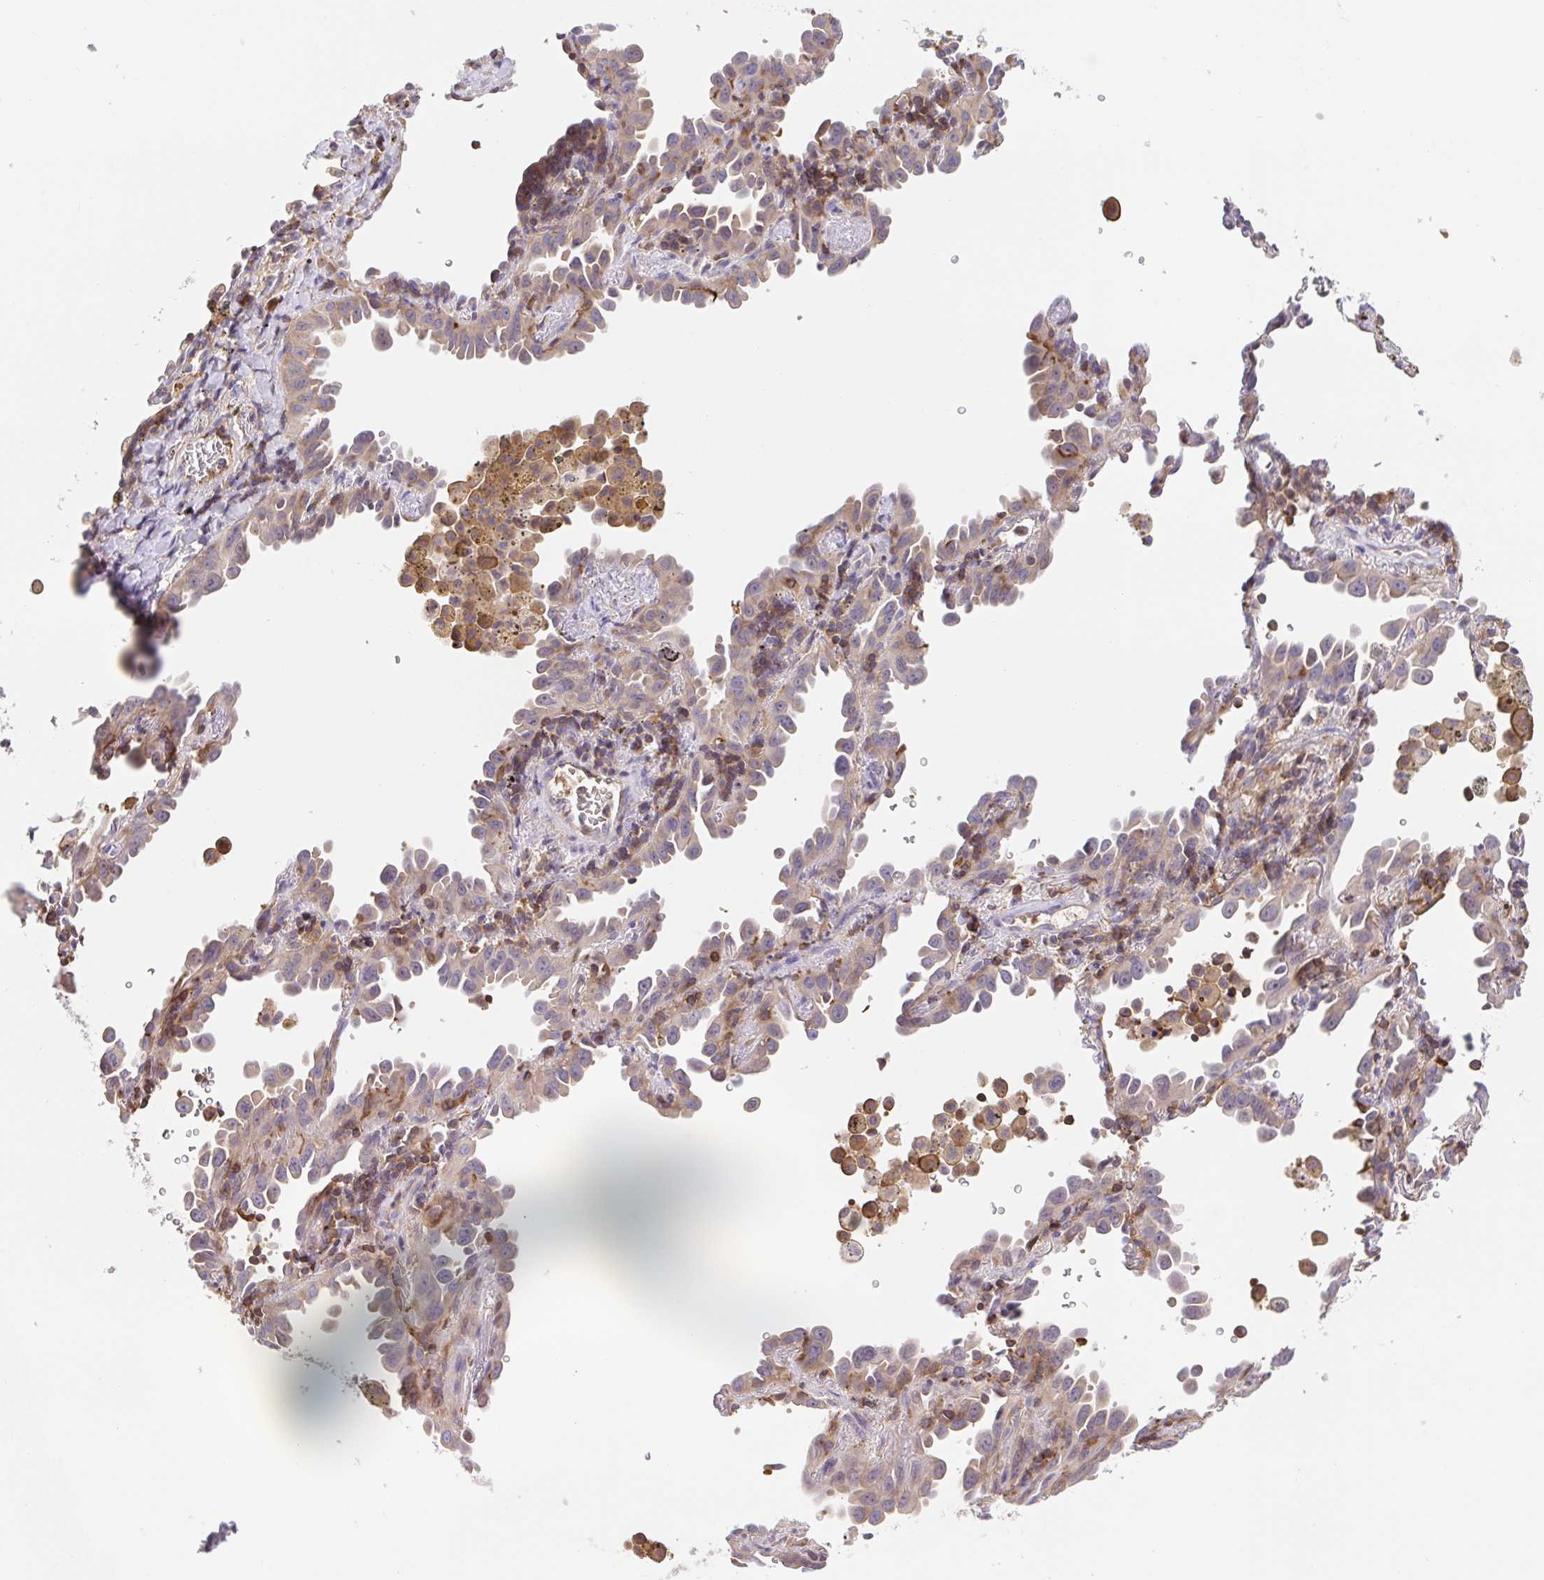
{"staining": {"intensity": "weak", "quantity": "25%-75%", "location": "cytoplasmic/membranous"}, "tissue": "lung cancer", "cell_type": "Tumor cells", "image_type": "cancer", "snomed": [{"axis": "morphology", "description": "Adenocarcinoma, NOS"}, {"axis": "topography", "description": "Lung"}], "caption": "Immunohistochemical staining of lung cancer (adenocarcinoma) demonstrates weak cytoplasmic/membranous protein expression in about 25%-75% of tumor cells.", "gene": "TPRG1", "patient": {"sex": "male", "age": 68}}